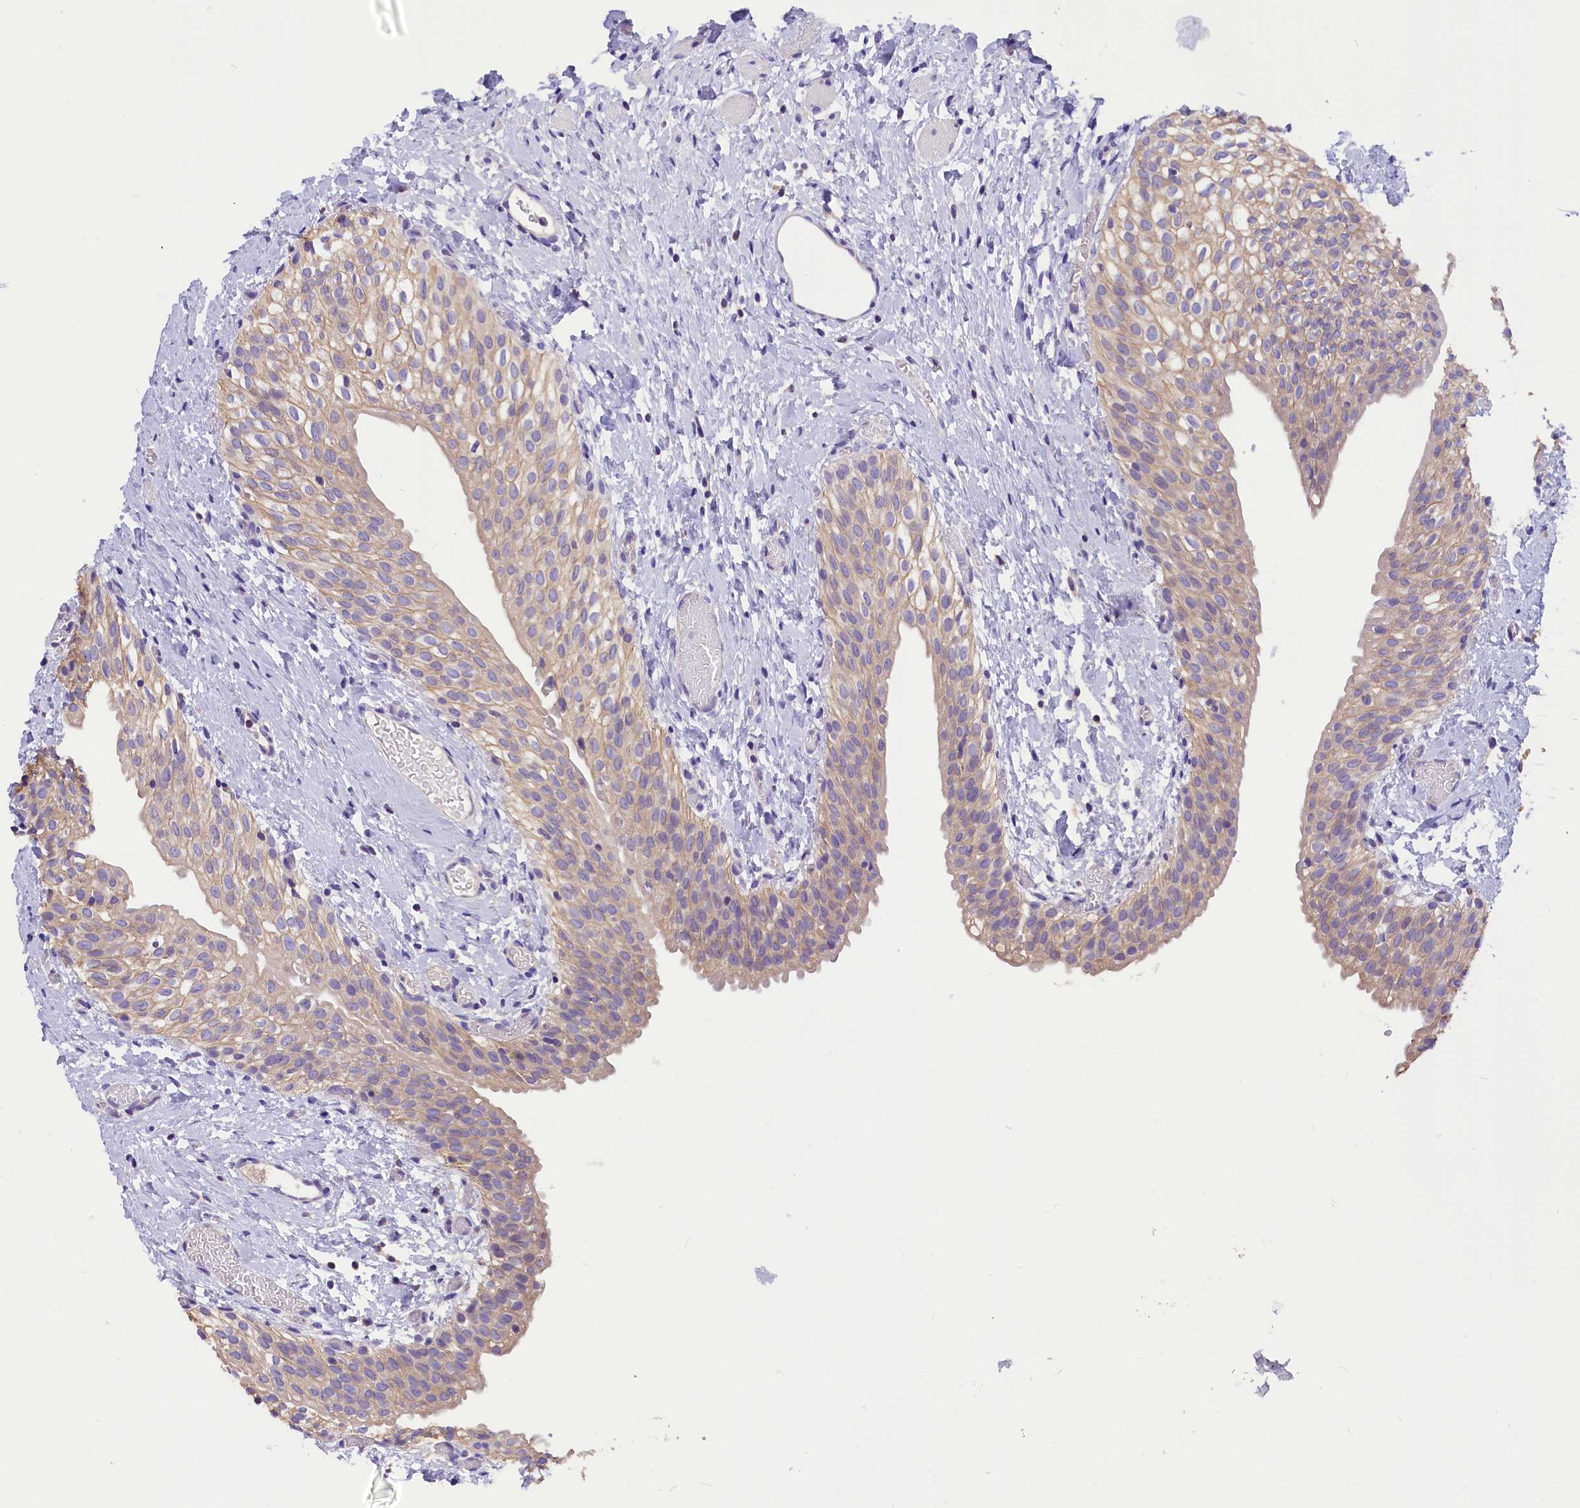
{"staining": {"intensity": "weak", "quantity": "<25%", "location": "cytoplasmic/membranous"}, "tissue": "urinary bladder", "cell_type": "Urothelial cells", "image_type": "normal", "snomed": [{"axis": "morphology", "description": "Normal tissue, NOS"}, {"axis": "topography", "description": "Urinary bladder"}], "caption": "There is no significant positivity in urothelial cells of urinary bladder. The staining is performed using DAB brown chromogen with nuclei counter-stained in using hematoxylin.", "gene": "AP3B2", "patient": {"sex": "male", "age": 1}}